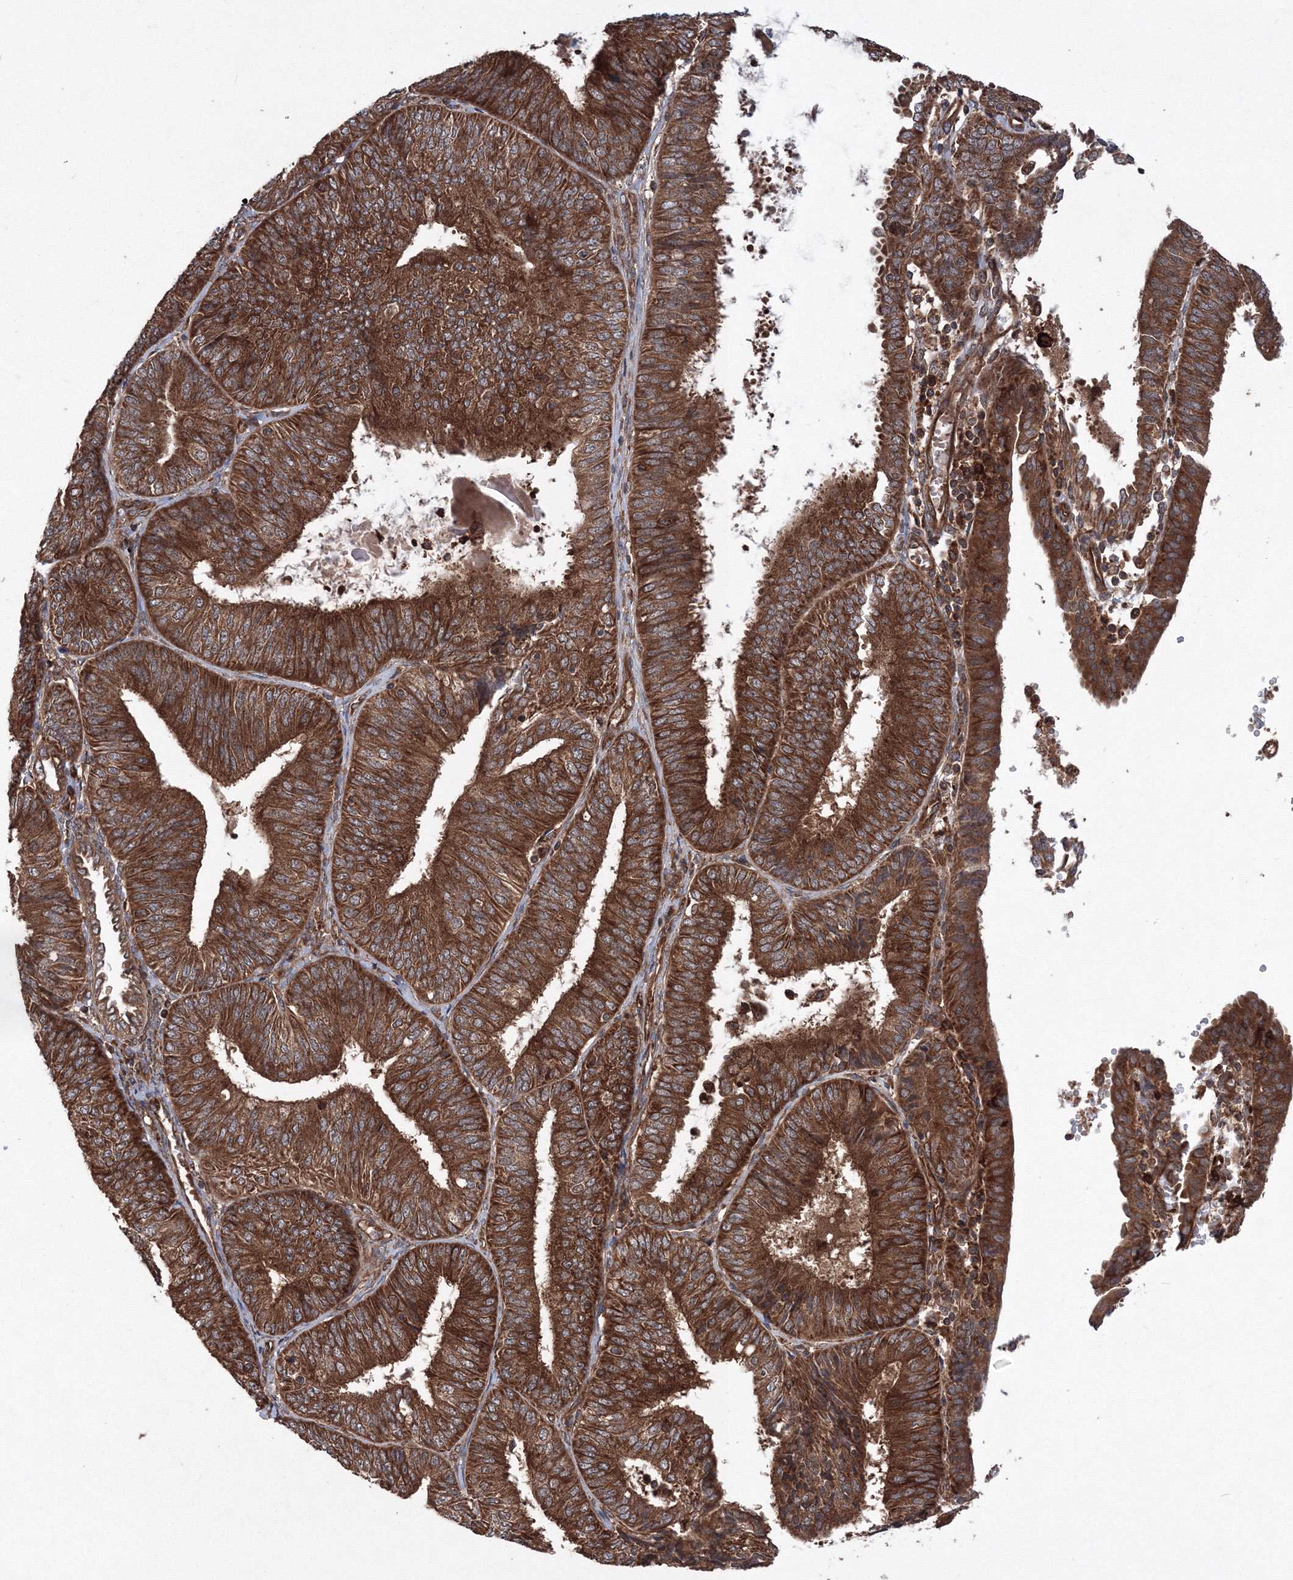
{"staining": {"intensity": "strong", "quantity": ">75%", "location": "cytoplasmic/membranous"}, "tissue": "endometrial cancer", "cell_type": "Tumor cells", "image_type": "cancer", "snomed": [{"axis": "morphology", "description": "Adenocarcinoma, NOS"}, {"axis": "topography", "description": "Endometrium"}], "caption": "Immunohistochemistry (IHC) of human endometrial cancer demonstrates high levels of strong cytoplasmic/membranous expression in approximately >75% of tumor cells.", "gene": "ATG3", "patient": {"sex": "female", "age": 58}}